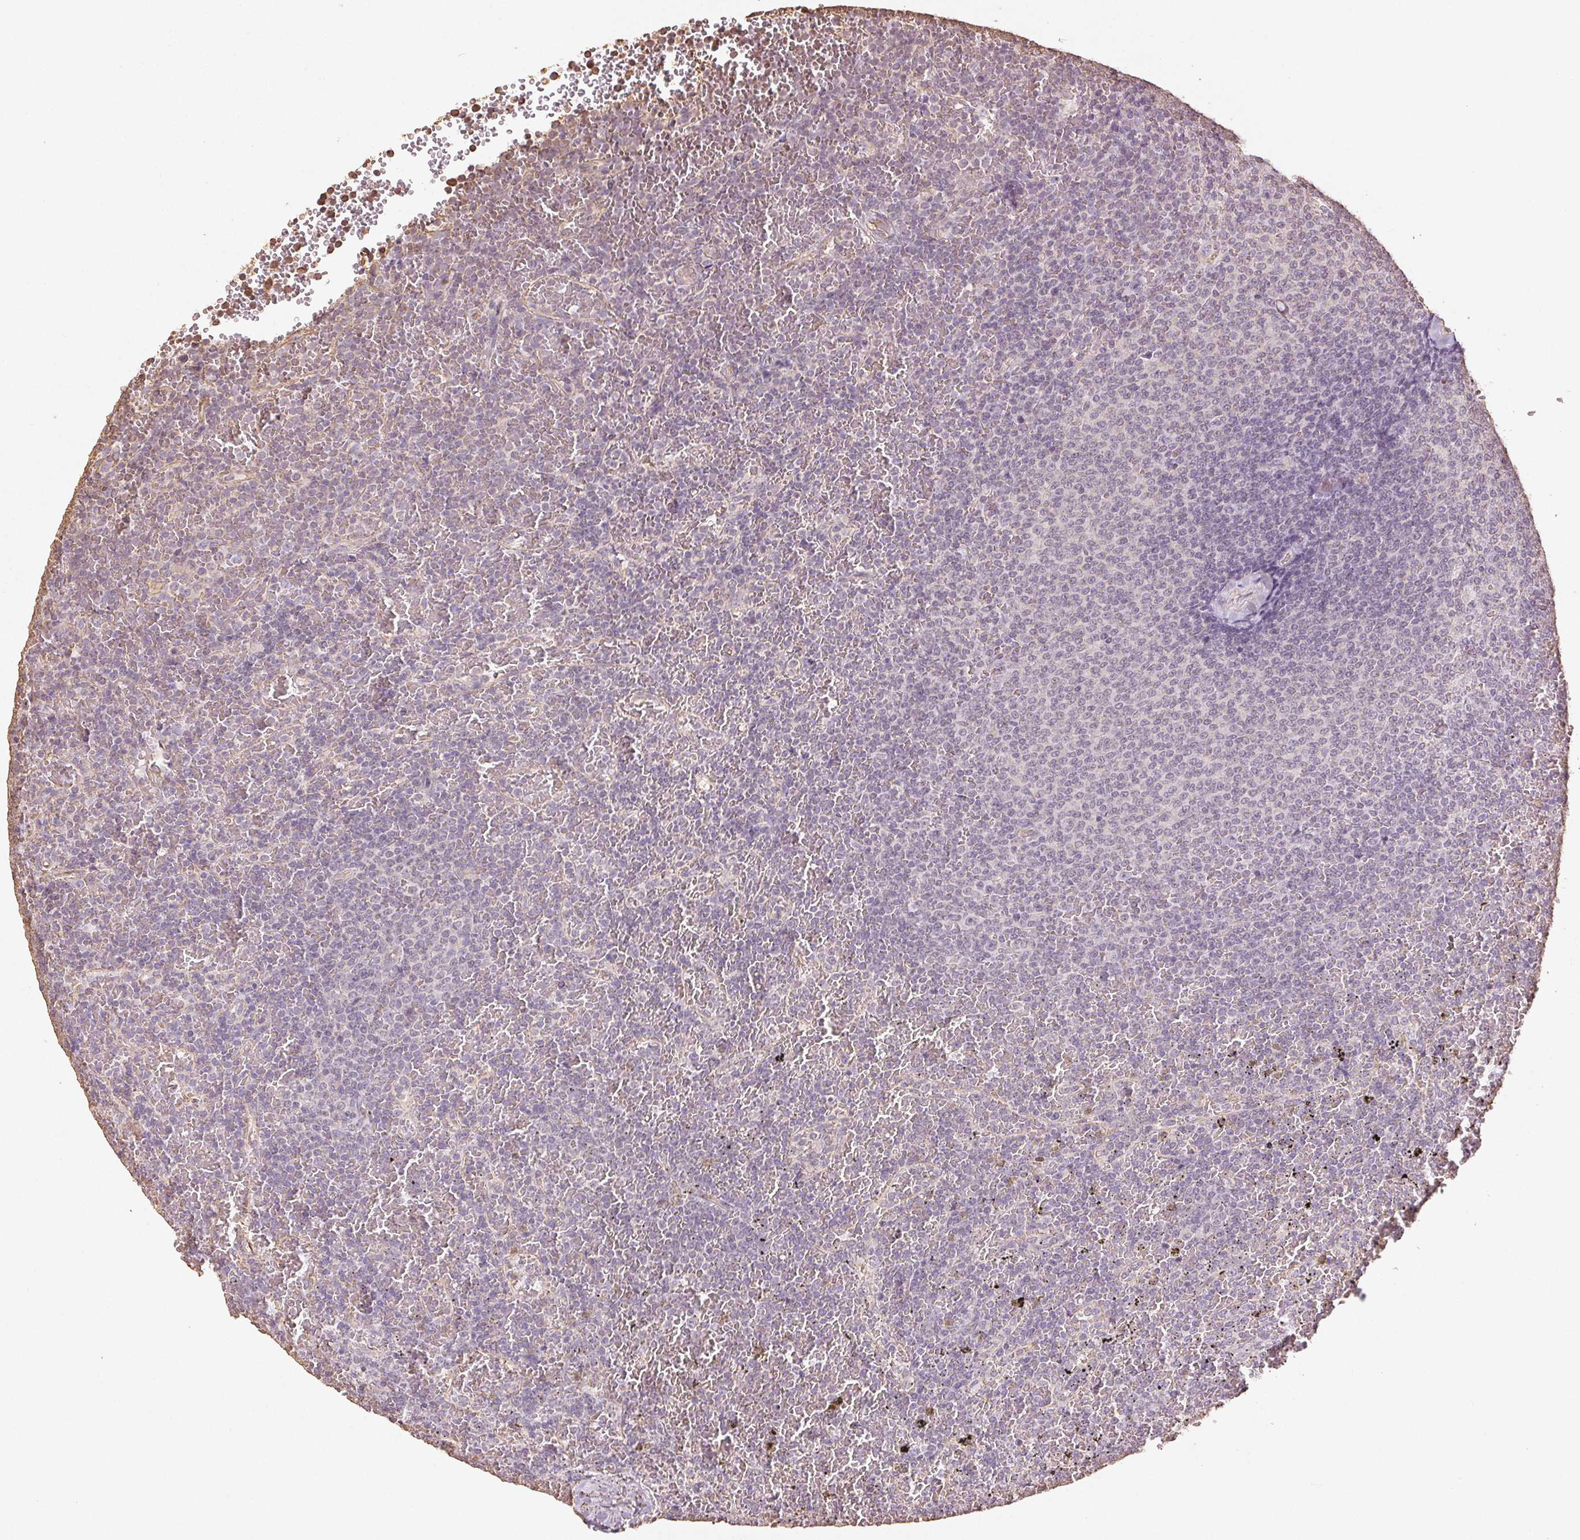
{"staining": {"intensity": "negative", "quantity": "none", "location": "none"}, "tissue": "lymphoma", "cell_type": "Tumor cells", "image_type": "cancer", "snomed": [{"axis": "morphology", "description": "Malignant lymphoma, non-Hodgkin's type, Low grade"}, {"axis": "topography", "description": "Spleen"}], "caption": "This is an immunohistochemistry histopathology image of malignant lymphoma, non-Hodgkin's type (low-grade). There is no staining in tumor cells.", "gene": "COL7A1", "patient": {"sex": "female", "age": 77}}